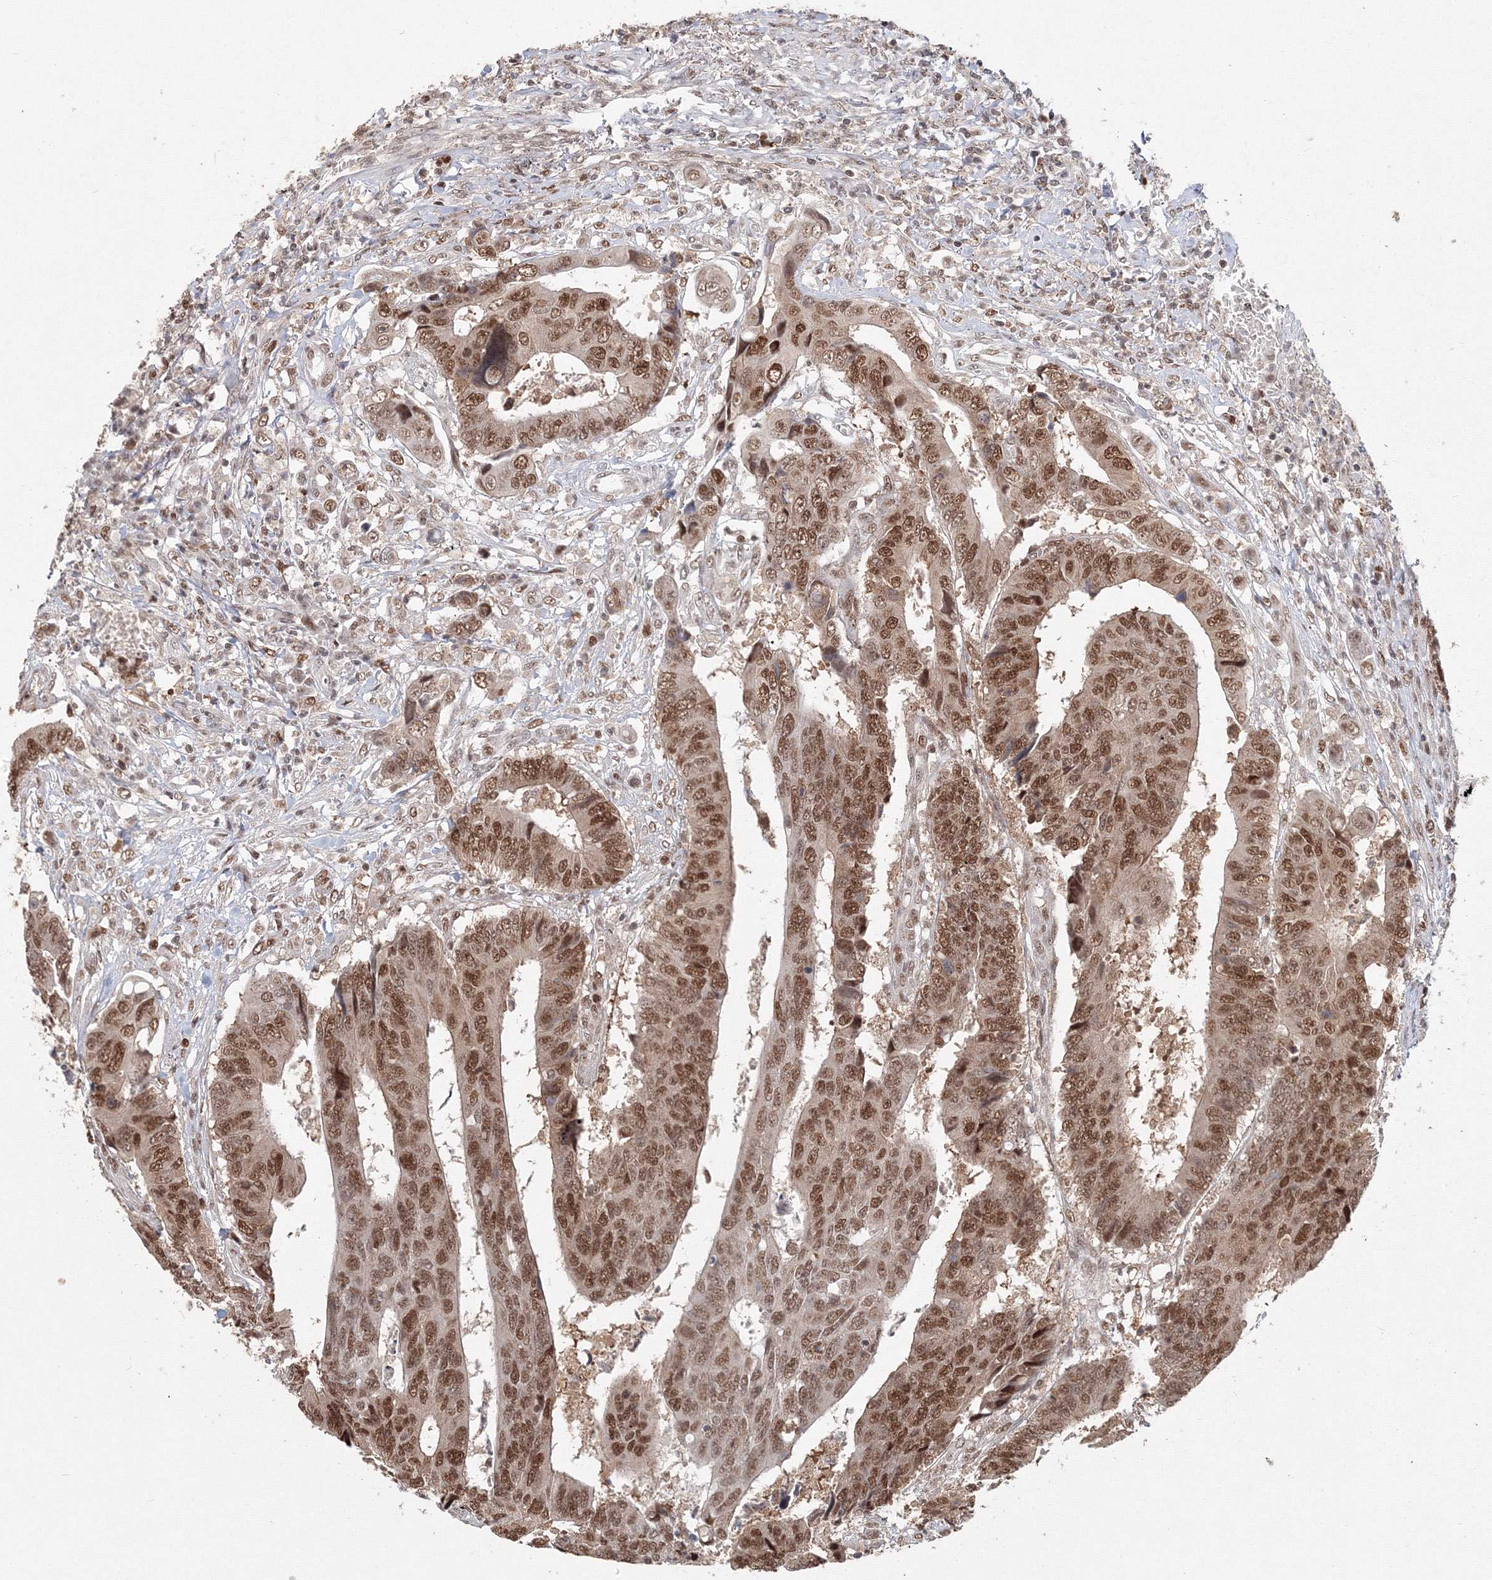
{"staining": {"intensity": "moderate", "quantity": ">75%", "location": "nuclear"}, "tissue": "colorectal cancer", "cell_type": "Tumor cells", "image_type": "cancer", "snomed": [{"axis": "morphology", "description": "Adenocarcinoma, NOS"}, {"axis": "topography", "description": "Rectum"}], "caption": "Moderate nuclear protein expression is seen in approximately >75% of tumor cells in colorectal cancer (adenocarcinoma).", "gene": "IWS1", "patient": {"sex": "male", "age": 84}}